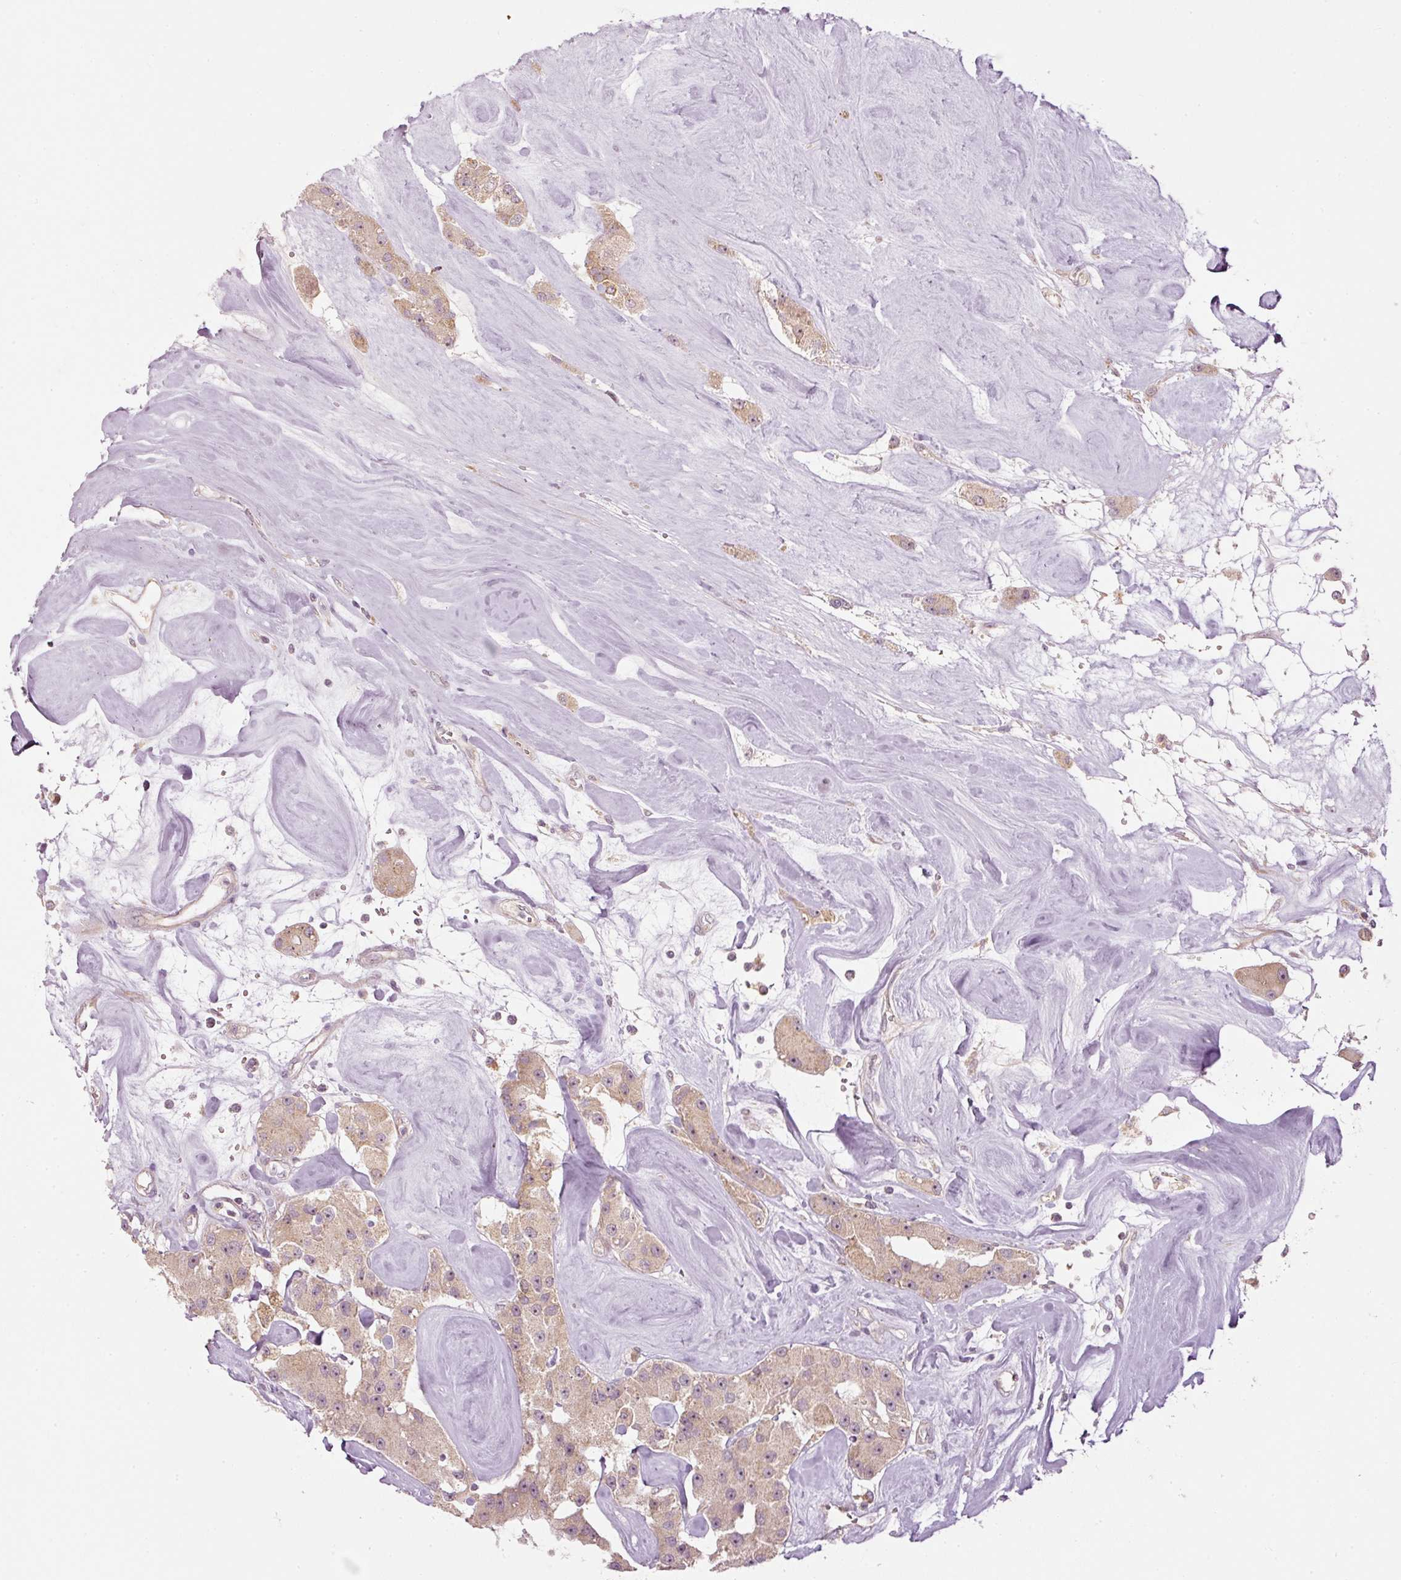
{"staining": {"intensity": "weak", "quantity": "25%-75%", "location": "cytoplasmic/membranous,nuclear"}, "tissue": "carcinoid", "cell_type": "Tumor cells", "image_type": "cancer", "snomed": [{"axis": "morphology", "description": "Carcinoid, malignant, NOS"}, {"axis": "topography", "description": "Pancreas"}], "caption": "Weak cytoplasmic/membranous and nuclear protein positivity is present in about 25%-75% of tumor cells in malignant carcinoid.", "gene": "CDC20B", "patient": {"sex": "male", "age": 41}}